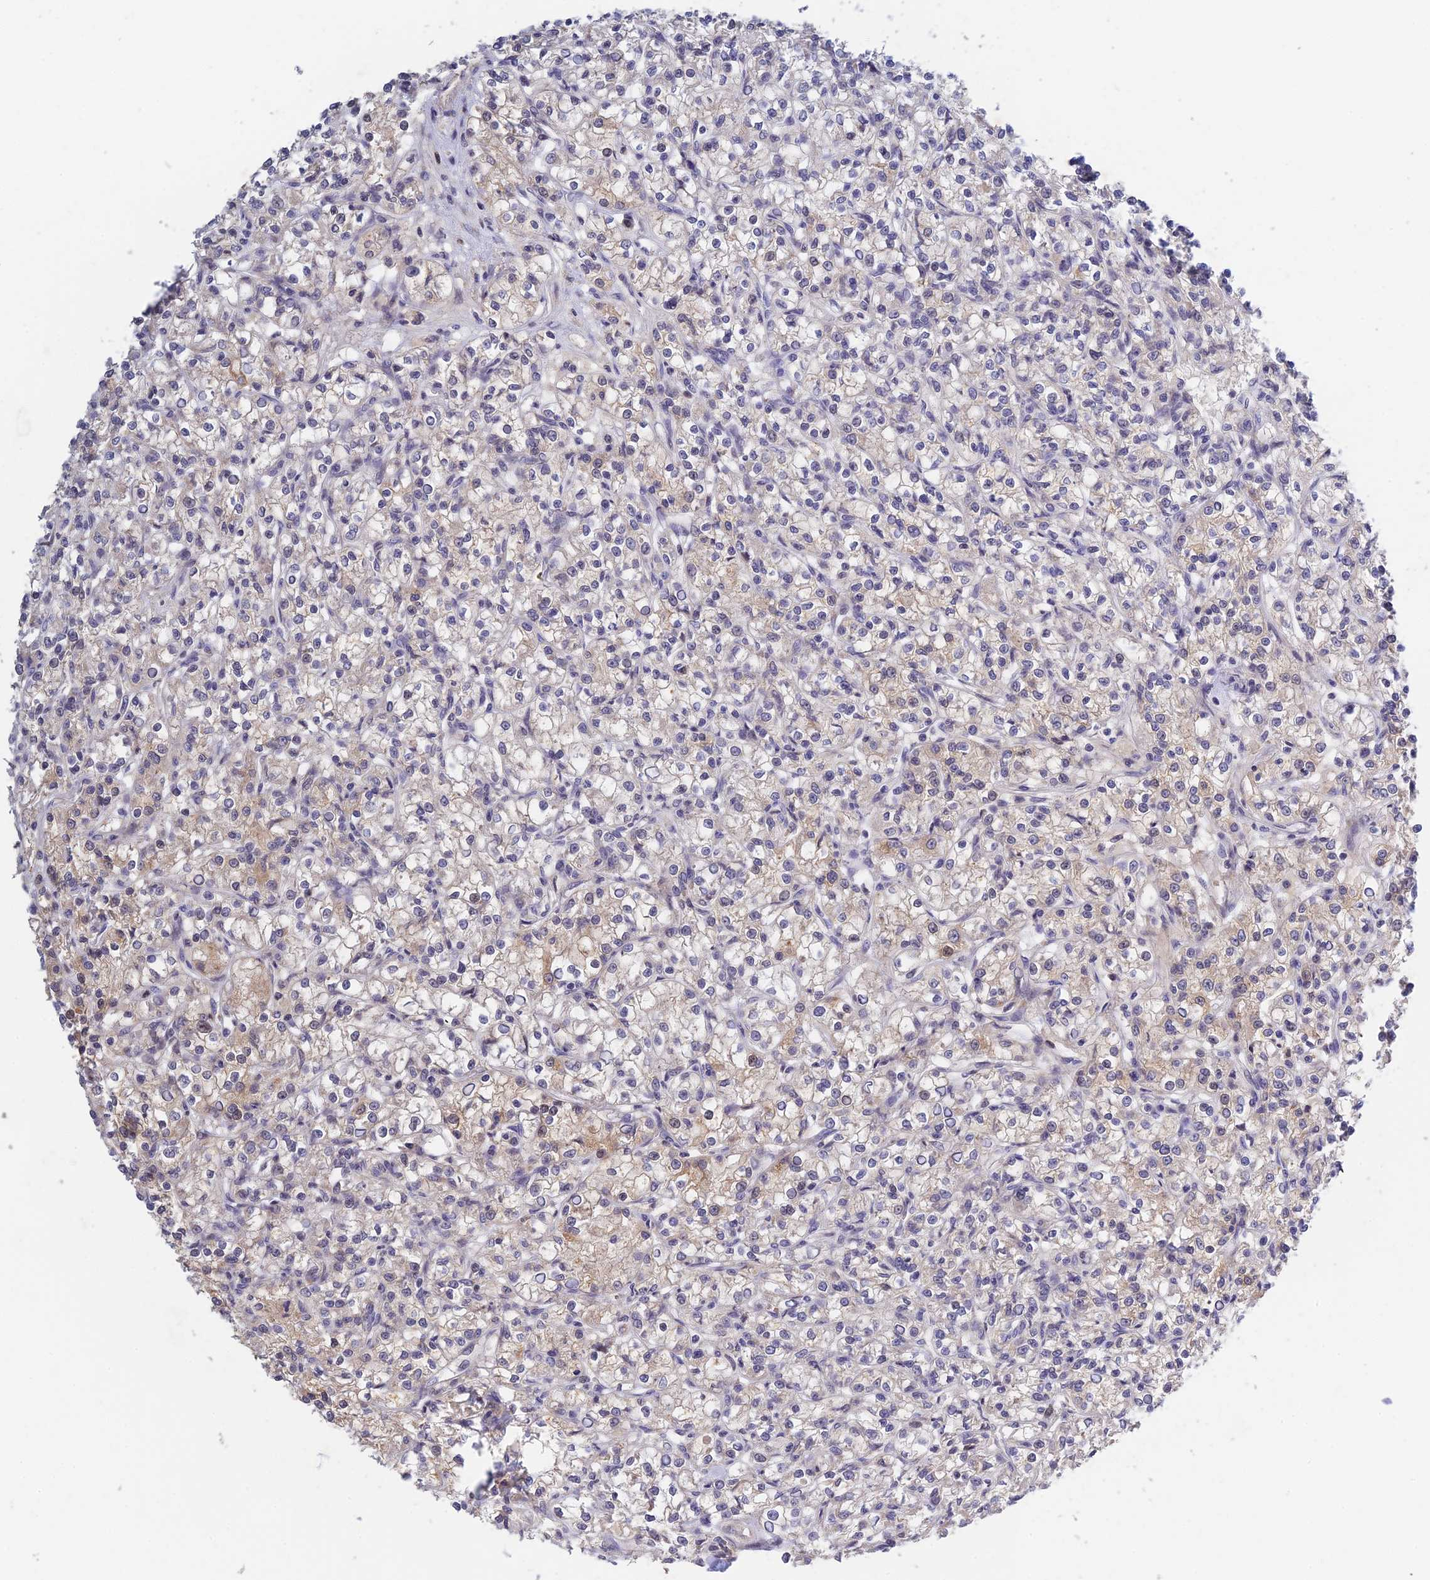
{"staining": {"intensity": "weak", "quantity": "<25%", "location": "cytoplasmic/membranous"}, "tissue": "renal cancer", "cell_type": "Tumor cells", "image_type": "cancer", "snomed": [{"axis": "morphology", "description": "Adenocarcinoma, NOS"}, {"axis": "topography", "description": "Kidney"}], "caption": "Renal cancer stained for a protein using immunohistochemistry (IHC) reveals no staining tumor cells.", "gene": "CWH43", "patient": {"sex": "female", "age": 59}}